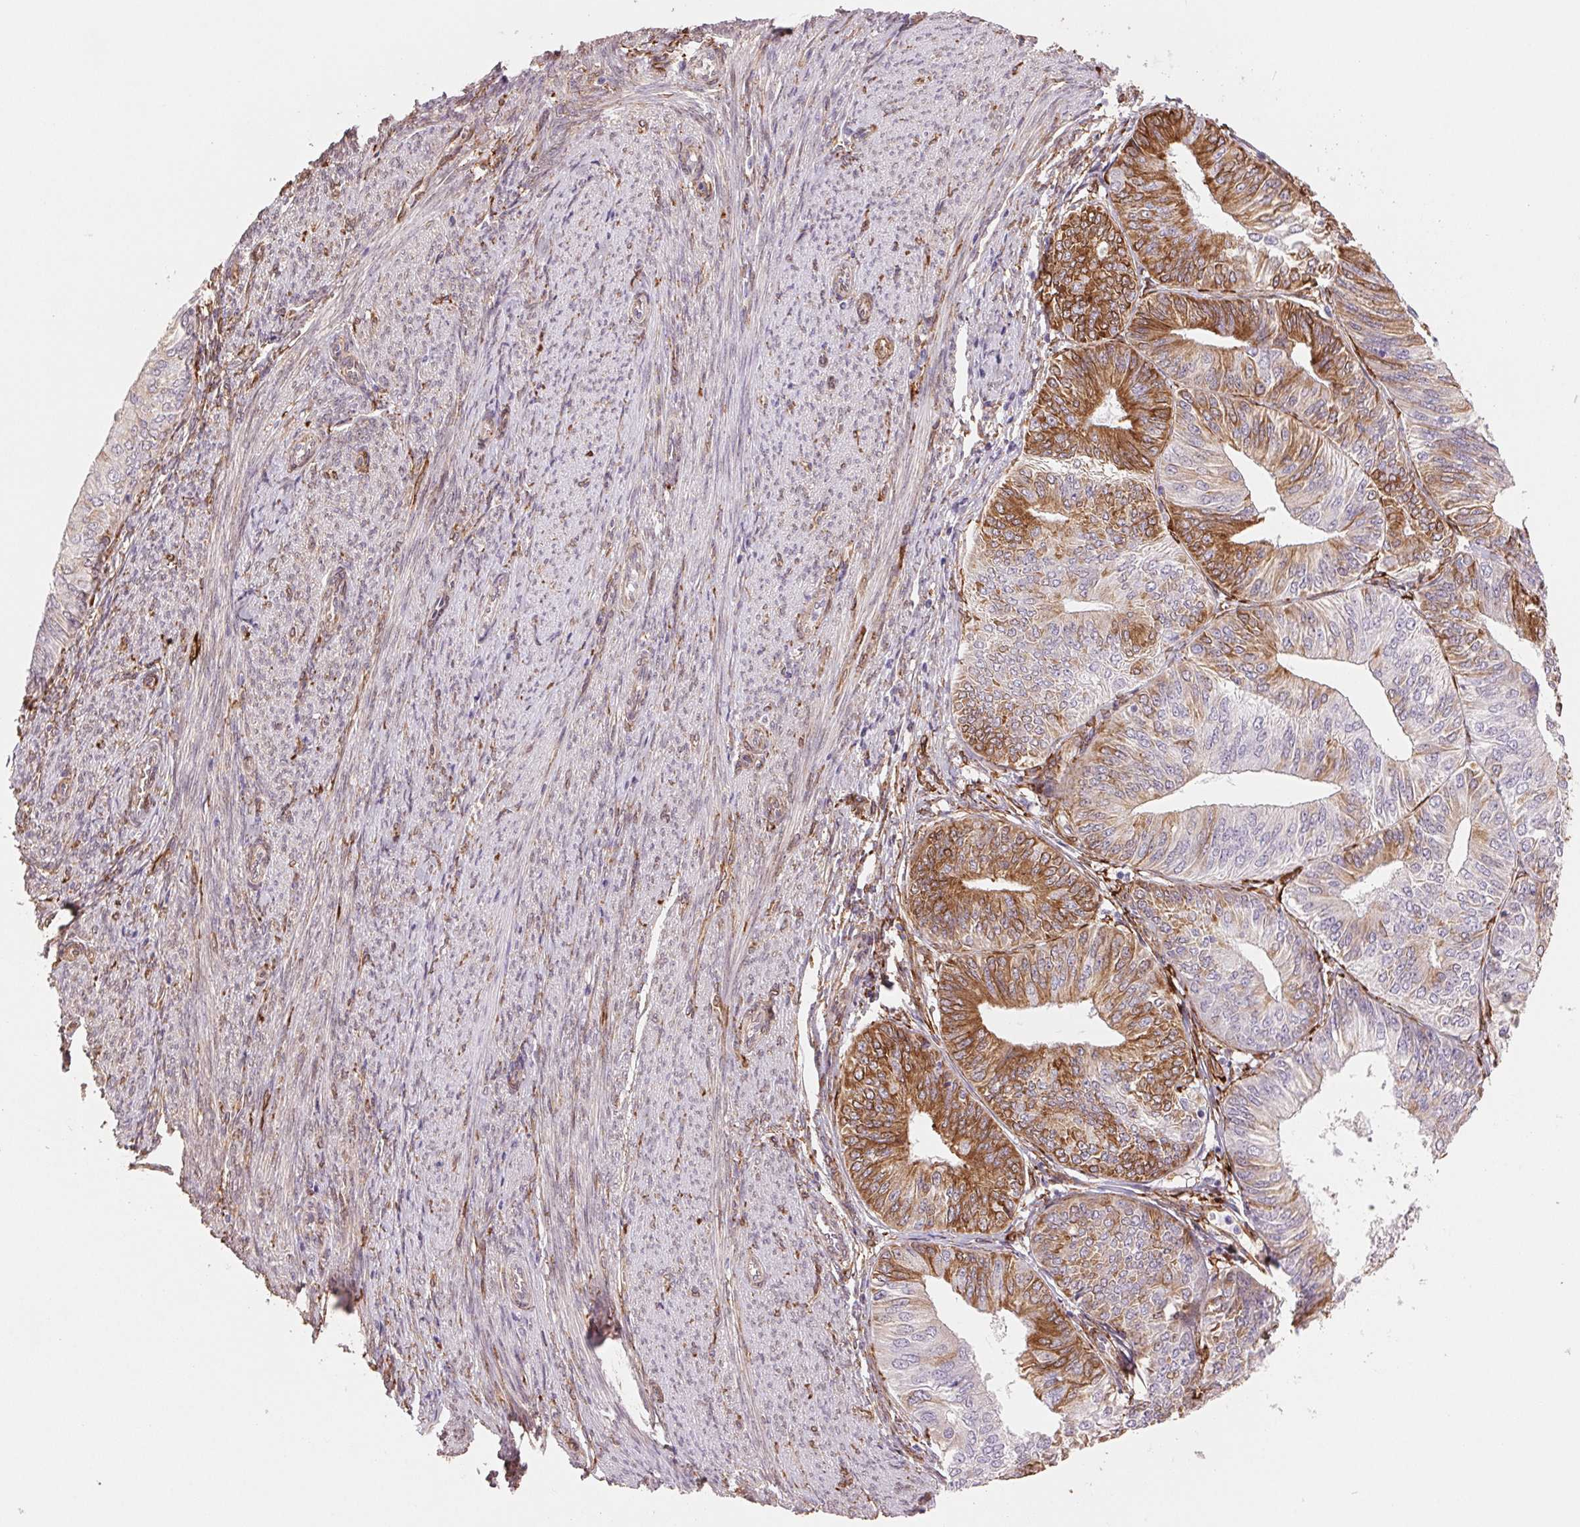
{"staining": {"intensity": "moderate", "quantity": "25%-75%", "location": "cytoplasmic/membranous"}, "tissue": "endometrial cancer", "cell_type": "Tumor cells", "image_type": "cancer", "snomed": [{"axis": "morphology", "description": "Adenocarcinoma, NOS"}, {"axis": "topography", "description": "Endometrium"}], "caption": "IHC histopathology image of neoplastic tissue: endometrial cancer stained using immunohistochemistry reveals medium levels of moderate protein expression localized specifically in the cytoplasmic/membranous of tumor cells, appearing as a cytoplasmic/membranous brown color.", "gene": "FKBP10", "patient": {"sex": "female", "age": 58}}